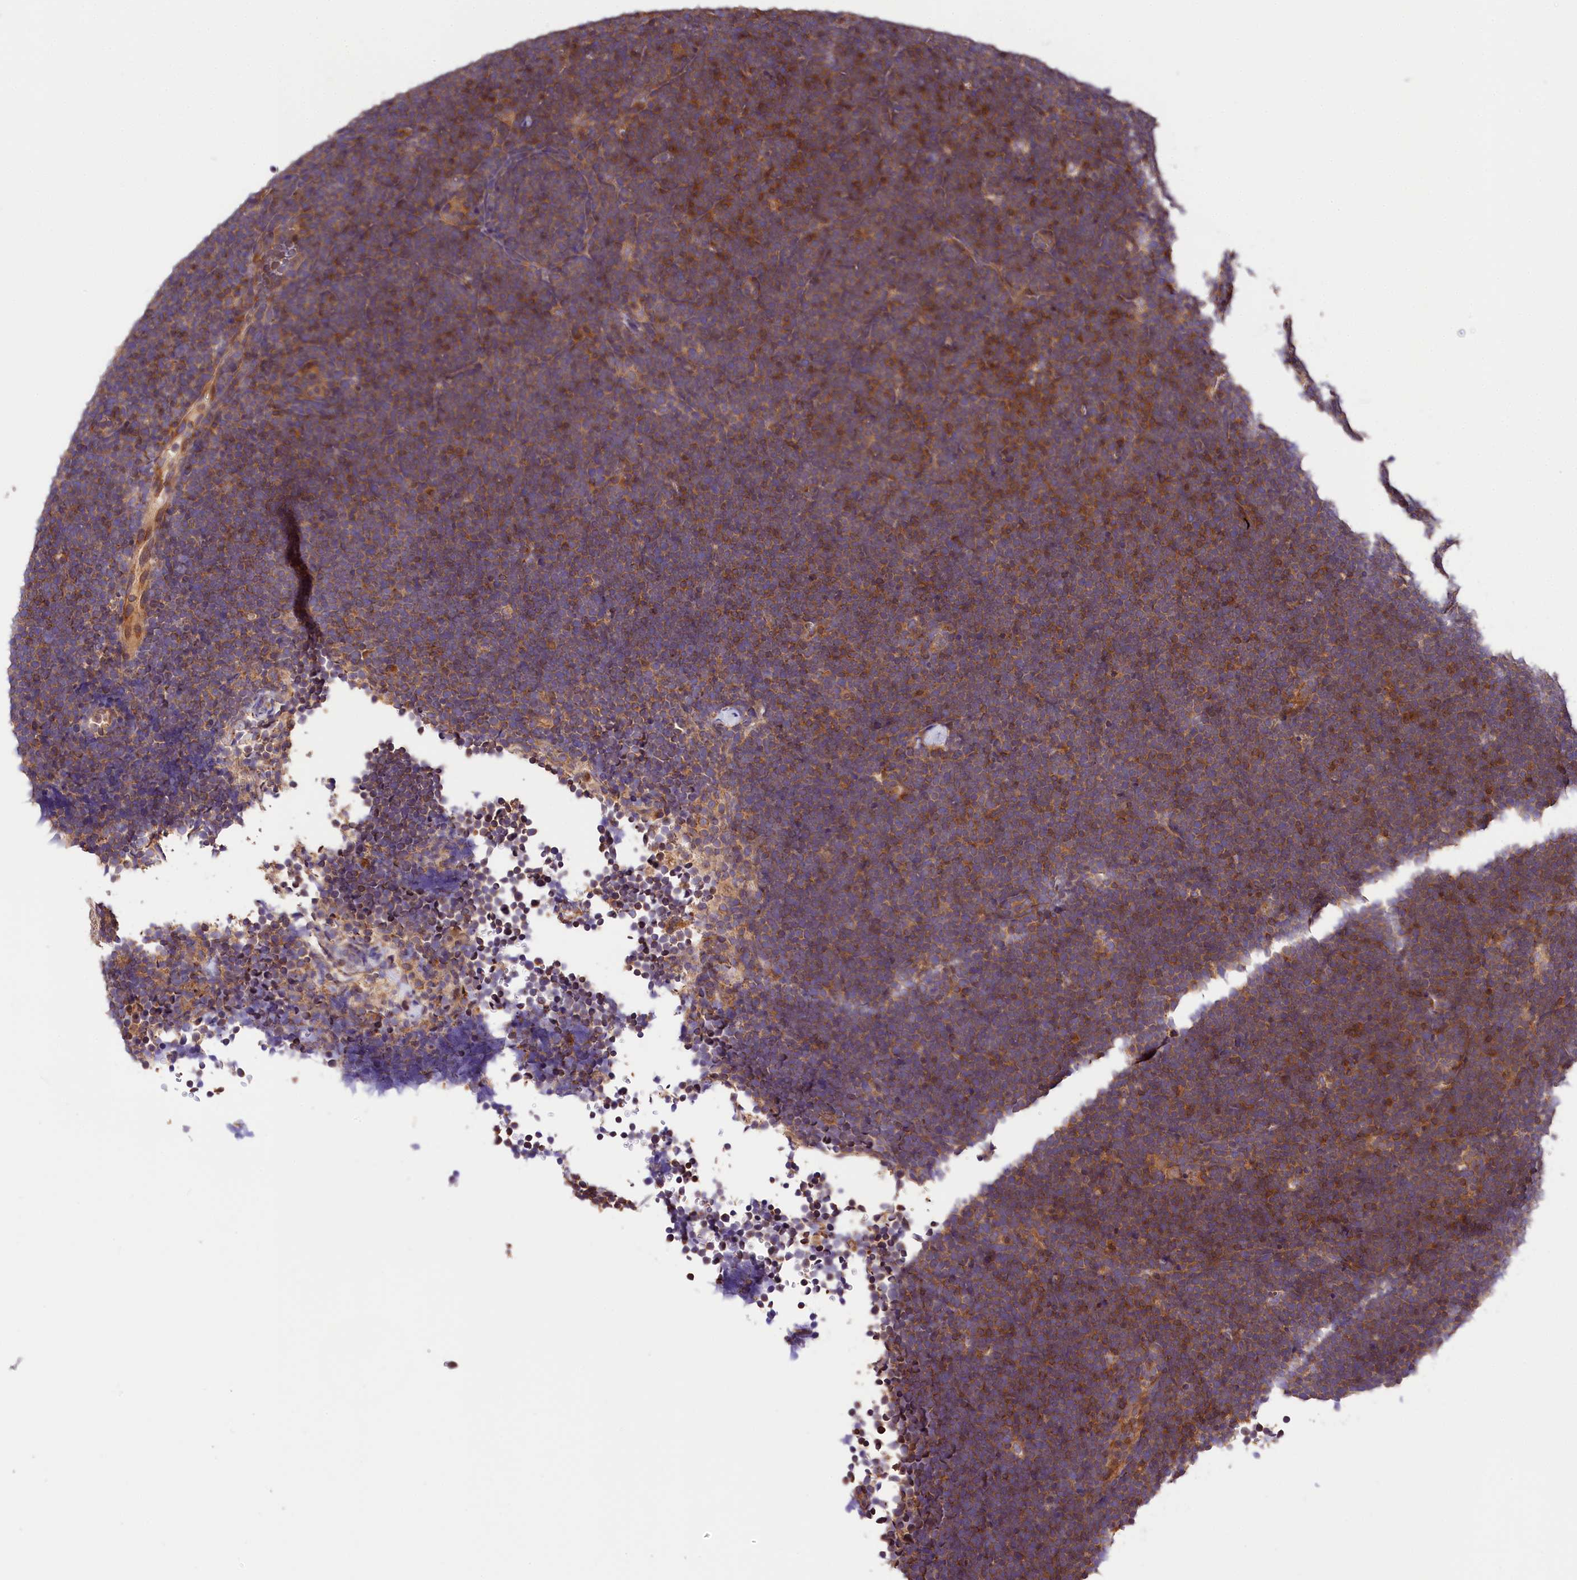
{"staining": {"intensity": "moderate", "quantity": "<25%", "location": "cytoplasmic/membranous"}, "tissue": "lymphoma", "cell_type": "Tumor cells", "image_type": "cancer", "snomed": [{"axis": "morphology", "description": "Malignant lymphoma, non-Hodgkin's type, High grade"}, {"axis": "topography", "description": "Lymph node"}], "caption": "Immunohistochemical staining of human lymphoma exhibits low levels of moderate cytoplasmic/membranous protein expression in approximately <25% of tumor cells.", "gene": "KPTN", "patient": {"sex": "male", "age": 13}}